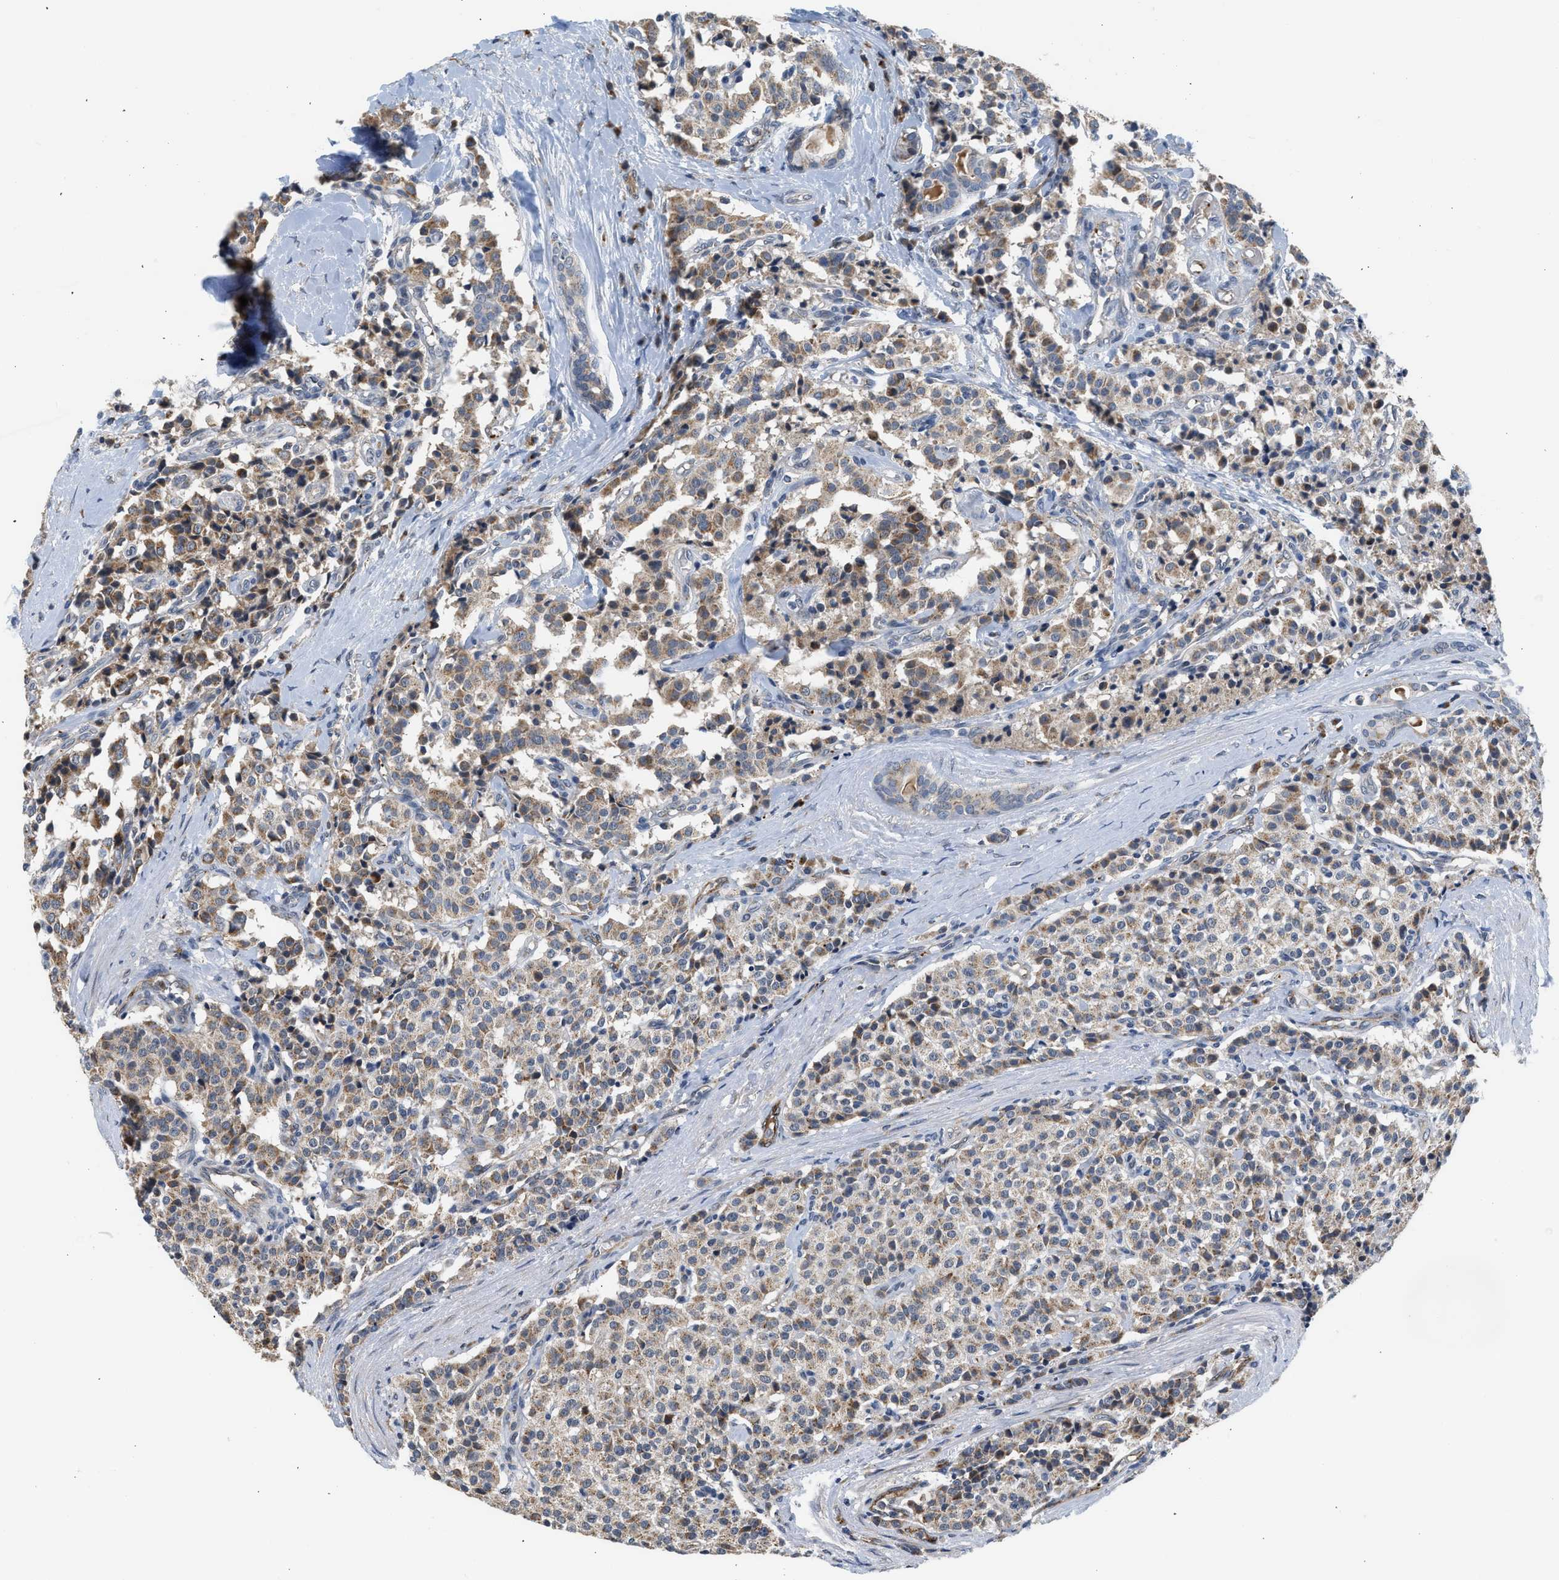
{"staining": {"intensity": "weak", "quantity": ">75%", "location": "cytoplasmic/membranous"}, "tissue": "carcinoid", "cell_type": "Tumor cells", "image_type": "cancer", "snomed": [{"axis": "morphology", "description": "Carcinoid, malignant, NOS"}, {"axis": "topography", "description": "Lung"}], "caption": "Immunohistochemical staining of human carcinoid shows weak cytoplasmic/membranous protein staining in about >75% of tumor cells.", "gene": "PIM1", "patient": {"sex": "male", "age": 30}}